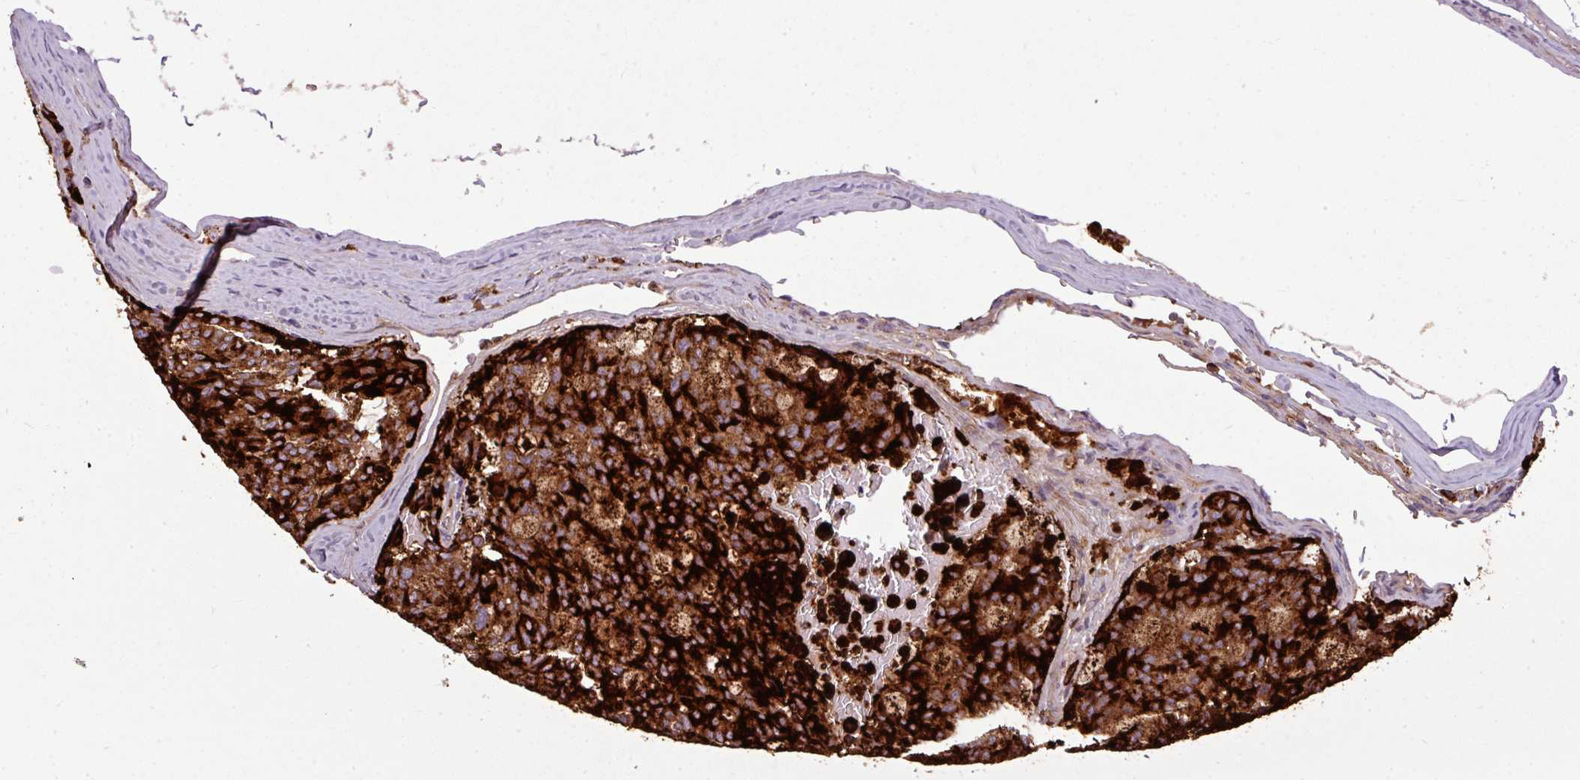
{"staining": {"intensity": "strong", "quantity": ">75%", "location": "cytoplasmic/membranous"}, "tissue": "carcinoid", "cell_type": "Tumor cells", "image_type": "cancer", "snomed": [{"axis": "morphology", "description": "Carcinoid, malignant, NOS"}, {"axis": "topography", "description": "Pancreas"}], "caption": "Immunohistochemical staining of carcinoid exhibits high levels of strong cytoplasmic/membranous protein expression in approximately >75% of tumor cells.", "gene": "PAPLN", "patient": {"sex": "female", "age": 54}}